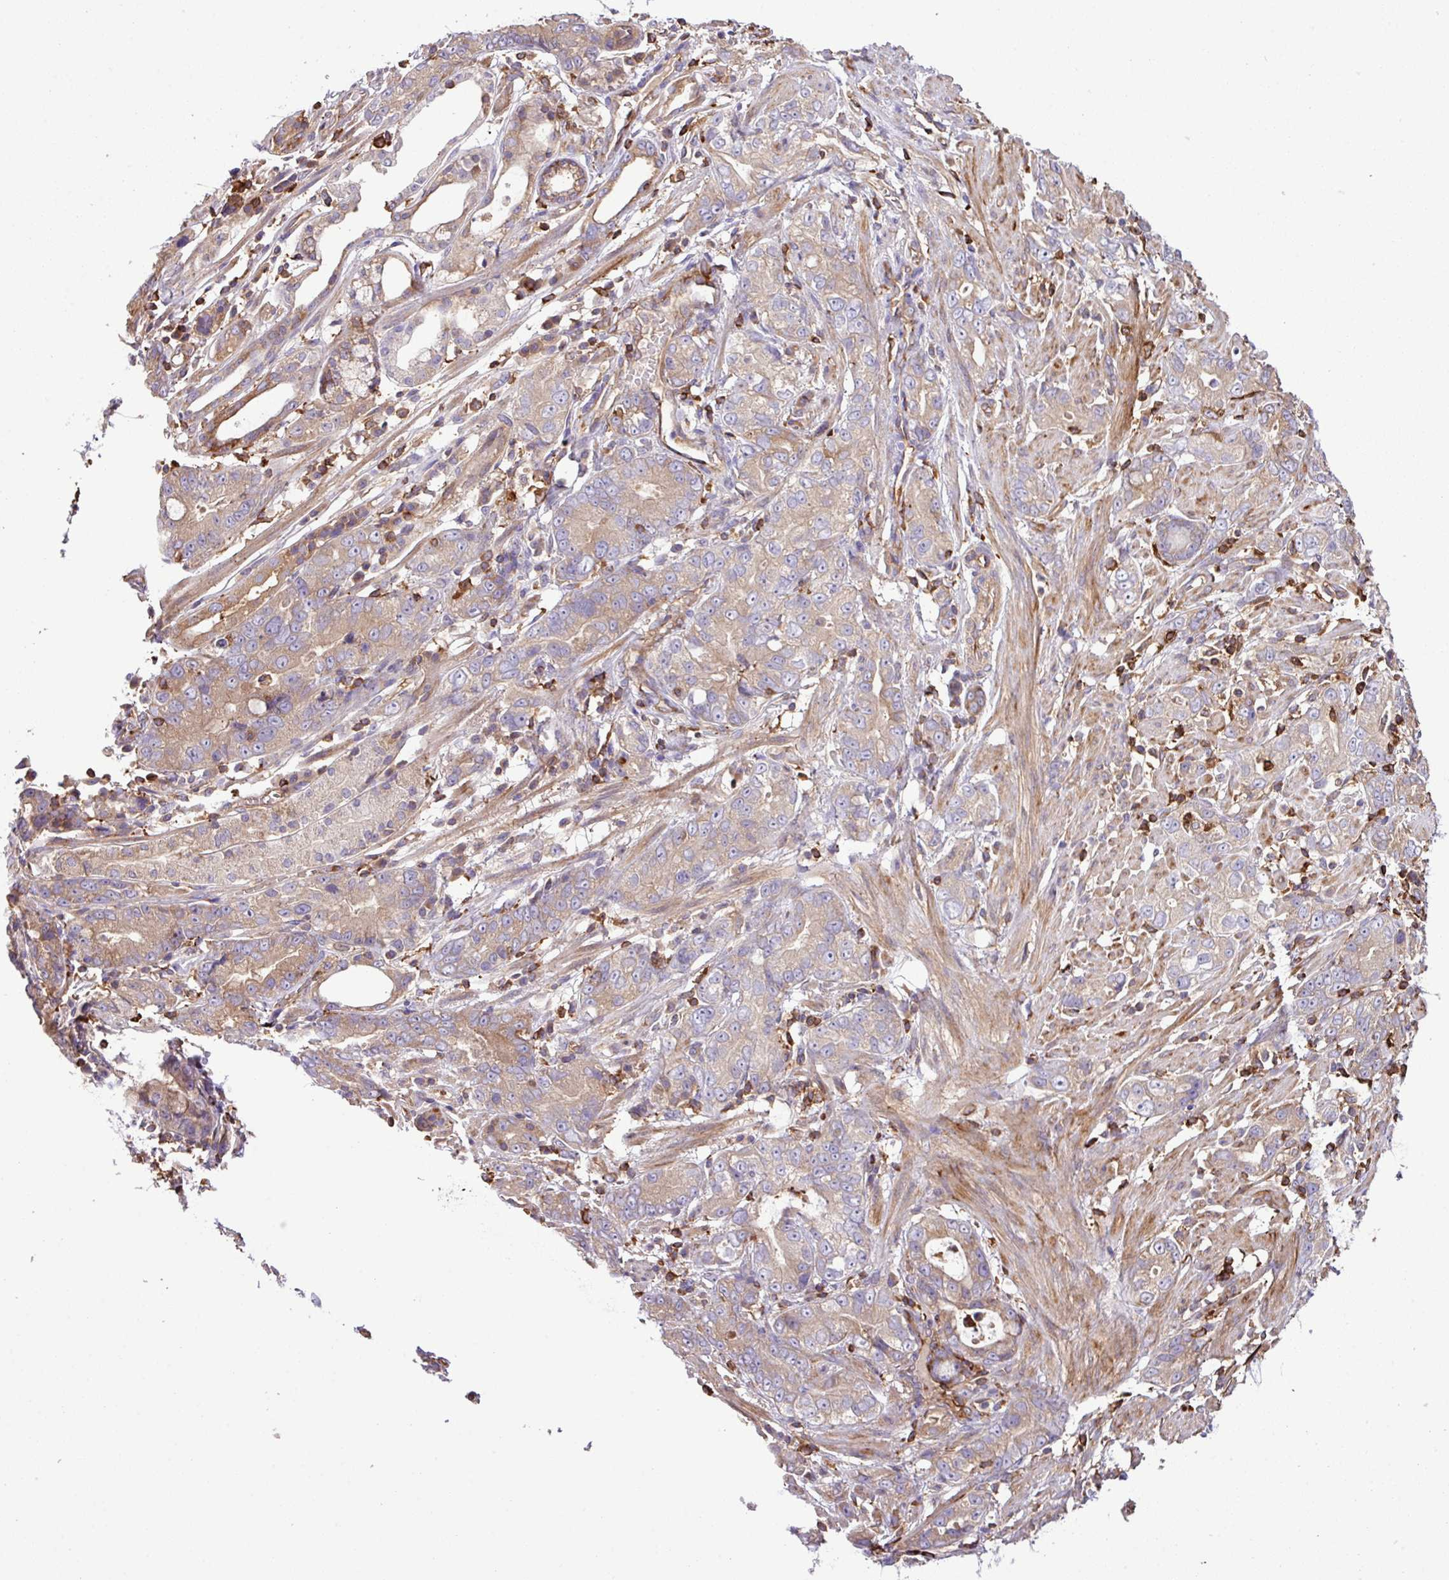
{"staining": {"intensity": "weak", "quantity": "25%-75%", "location": "cytoplasmic/membranous"}, "tissue": "stomach cancer", "cell_type": "Tumor cells", "image_type": "cancer", "snomed": [{"axis": "morphology", "description": "Adenocarcinoma, NOS"}, {"axis": "topography", "description": "Stomach"}], "caption": "Protein positivity by IHC exhibits weak cytoplasmic/membranous positivity in approximately 25%-75% of tumor cells in adenocarcinoma (stomach).", "gene": "PGAP6", "patient": {"sex": "male", "age": 55}}